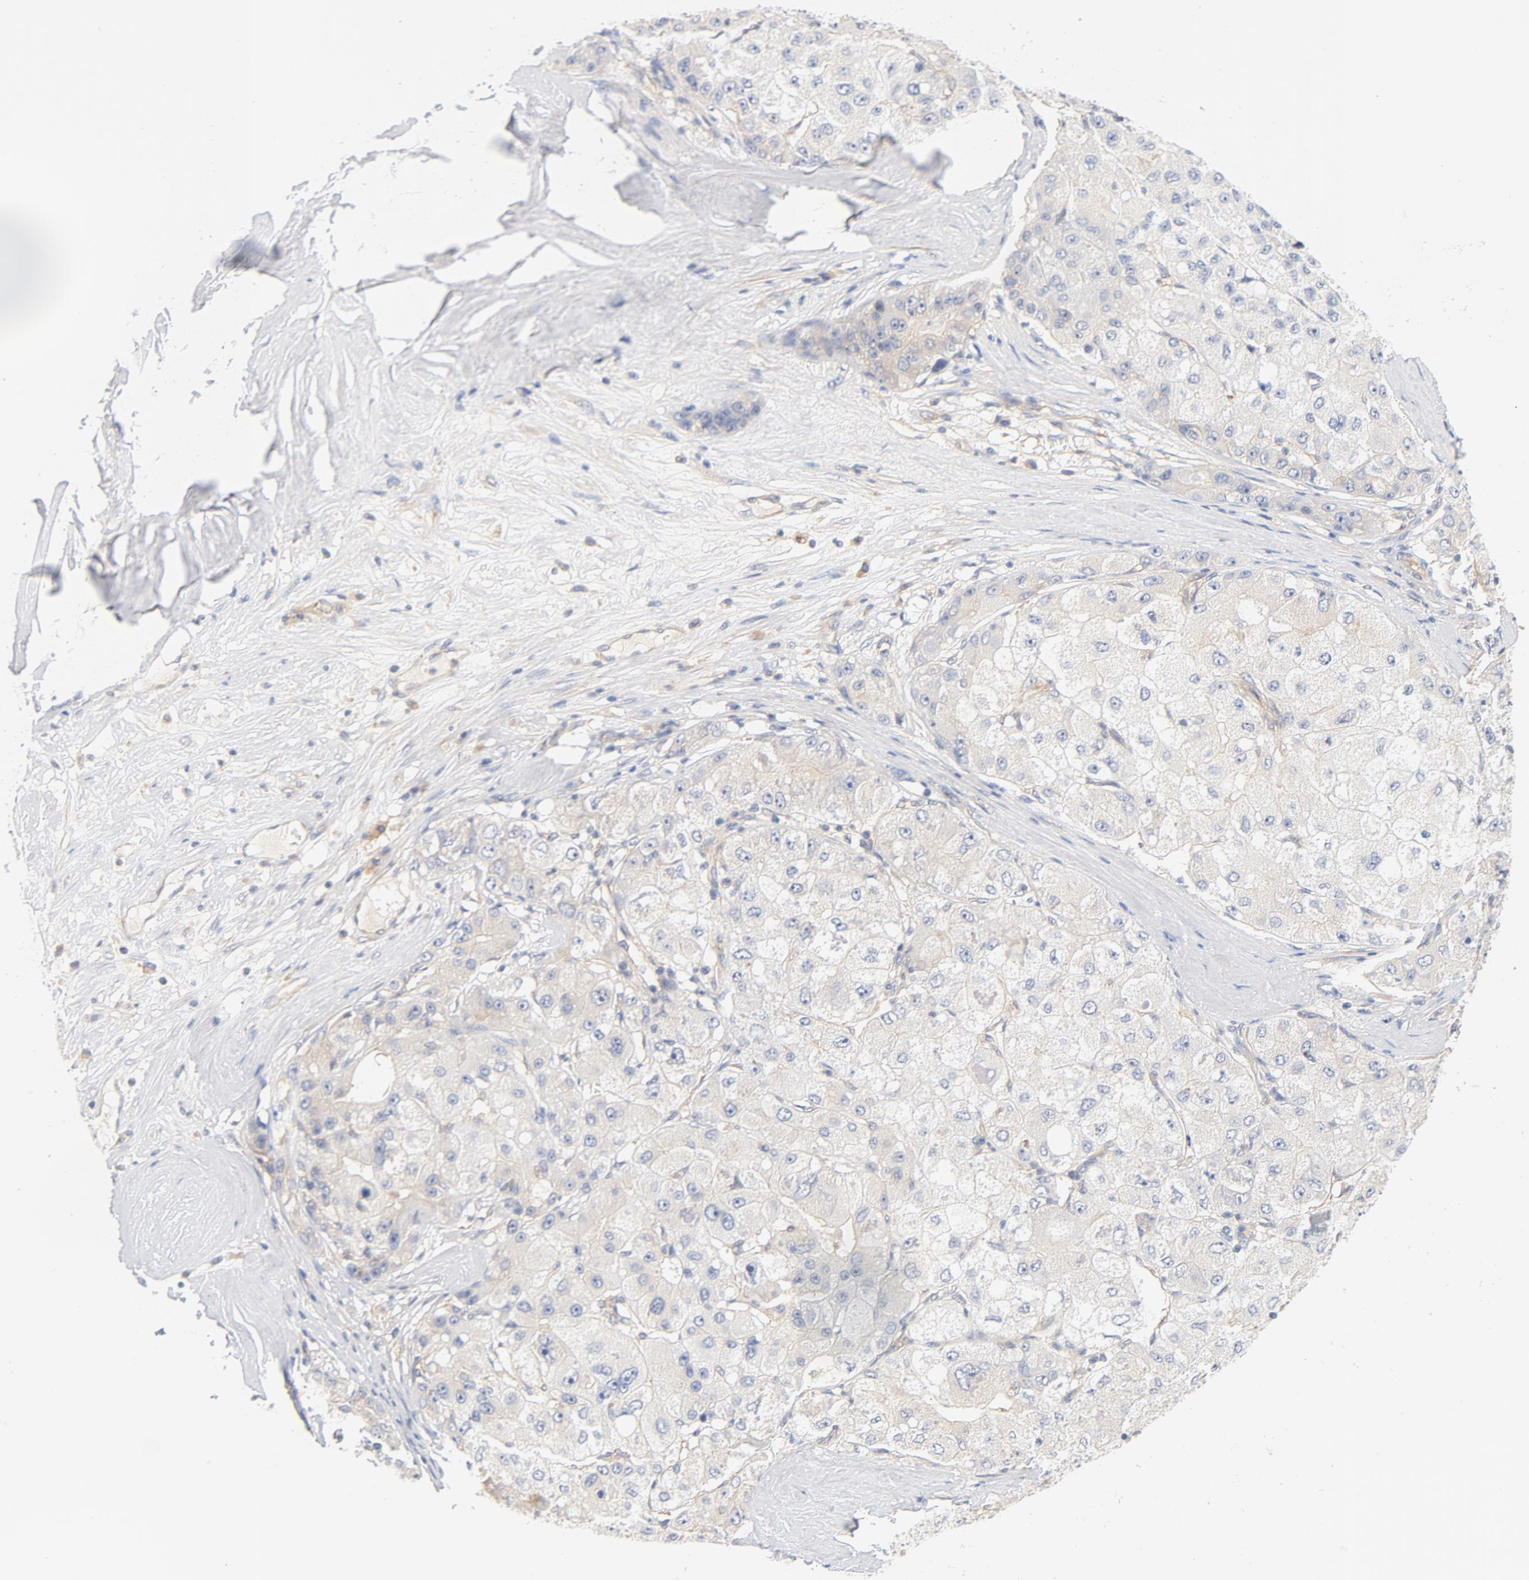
{"staining": {"intensity": "weak", "quantity": ">75%", "location": "cytoplasmic/membranous"}, "tissue": "liver cancer", "cell_type": "Tumor cells", "image_type": "cancer", "snomed": [{"axis": "morphology", "description": "Carcinoma, Hepatocellular, NOS"}, {"axis": "topography", "description": "Liver"}], "caption": "A micrograph of liver cancer stained for a protein displays weak cytoplasmic/membranous brown staining in tumor cells. (IHC, brightfield microscopy, high magnification).", "gene": "DYNC1H1", "patient": {"sex": "male", "age": 80}}